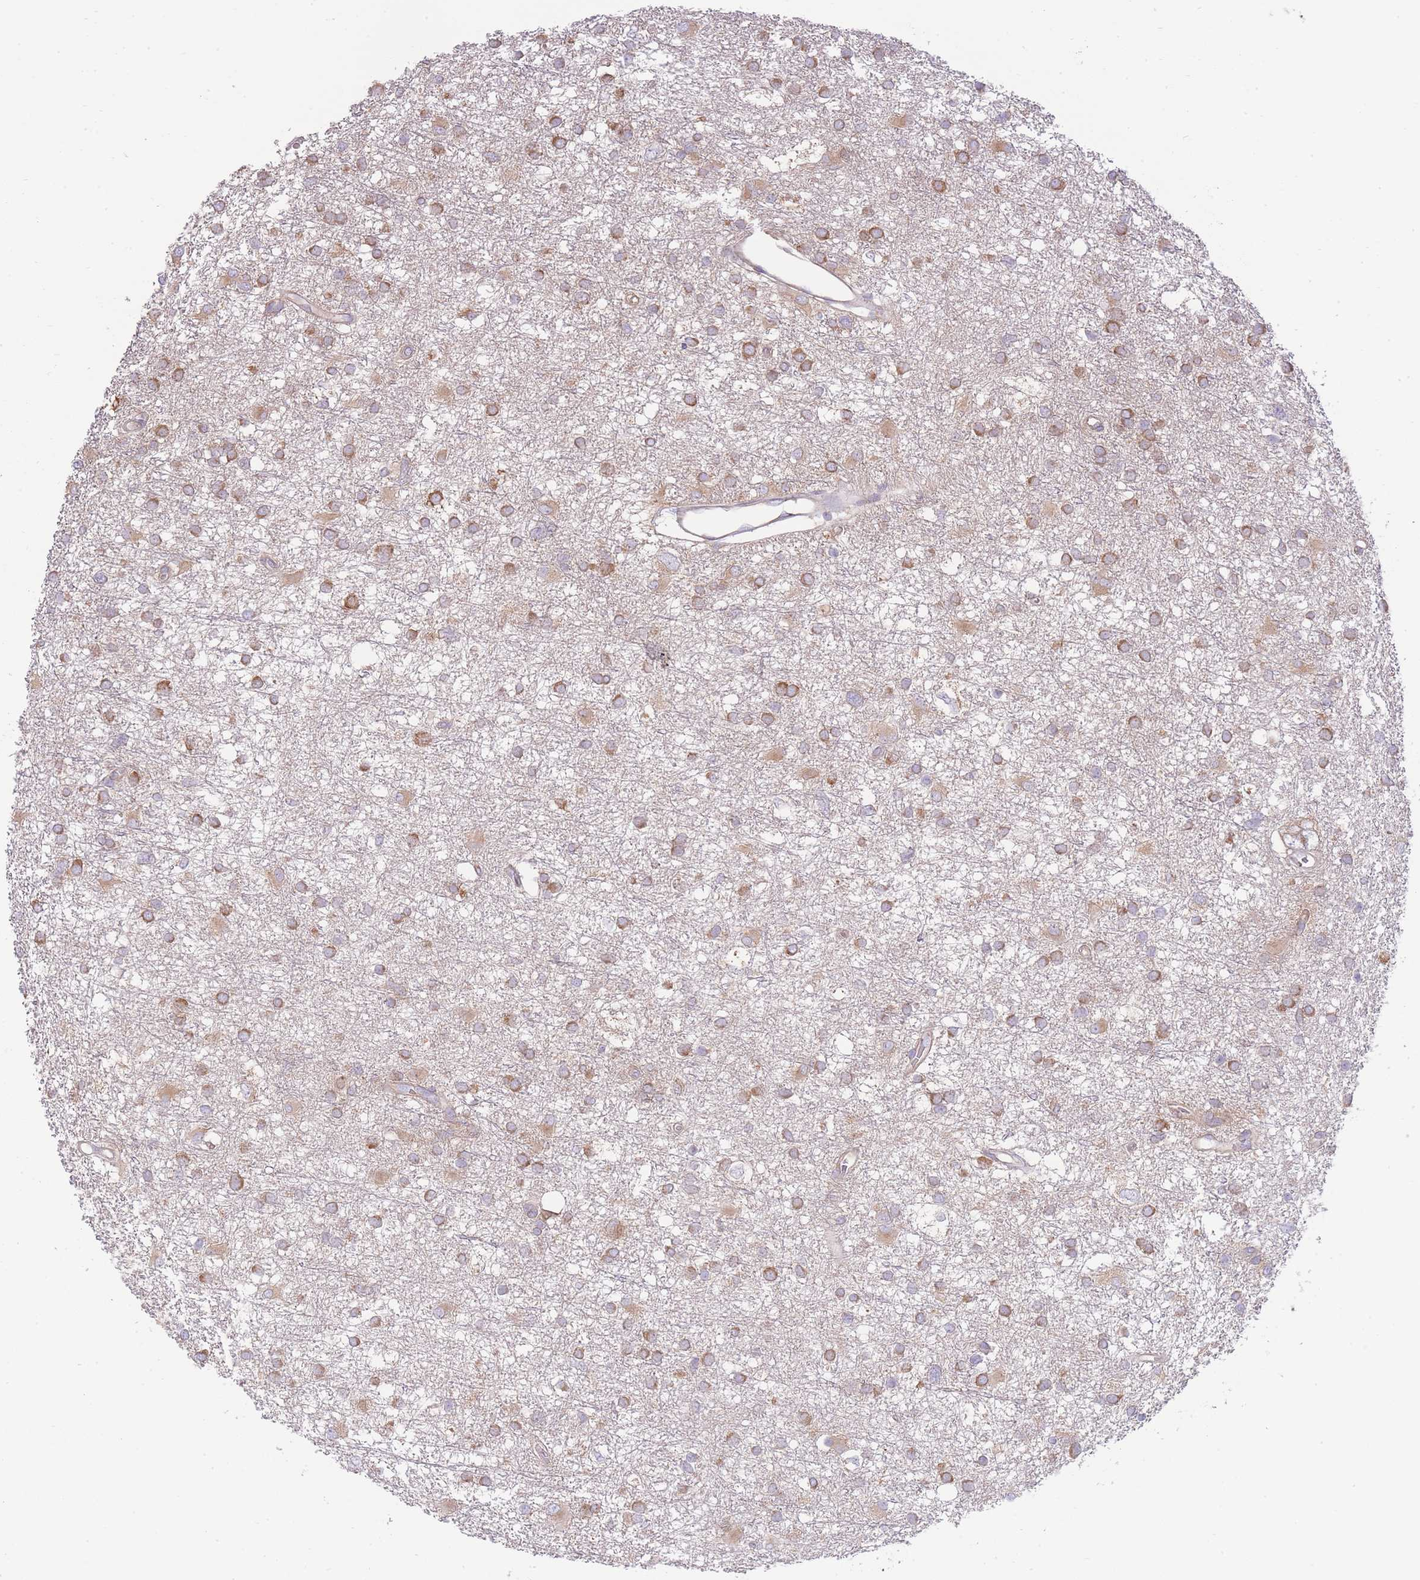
{"staining": {"intensity": "moderate", "quantity": ">75%", "location": "cytoplasmic/membranous"}, "tissue": "glioma", "cell_type": "Tumor cells", "image_type": "cancer", "snomed": [{"axis": "morphology", "description": "Glioma, malignant, High grade"}, {"axis": "topography", "description": "Brain"}], "caption": "Malignant glioma (high-grade) stained for a protein displays moderate cytoplasmic/membranous positivity in tumor cells. (IHC, brightfield microscopy, high magnification).", "gene": "BEX1", "patient": {"sex": "male", "age": 61}}